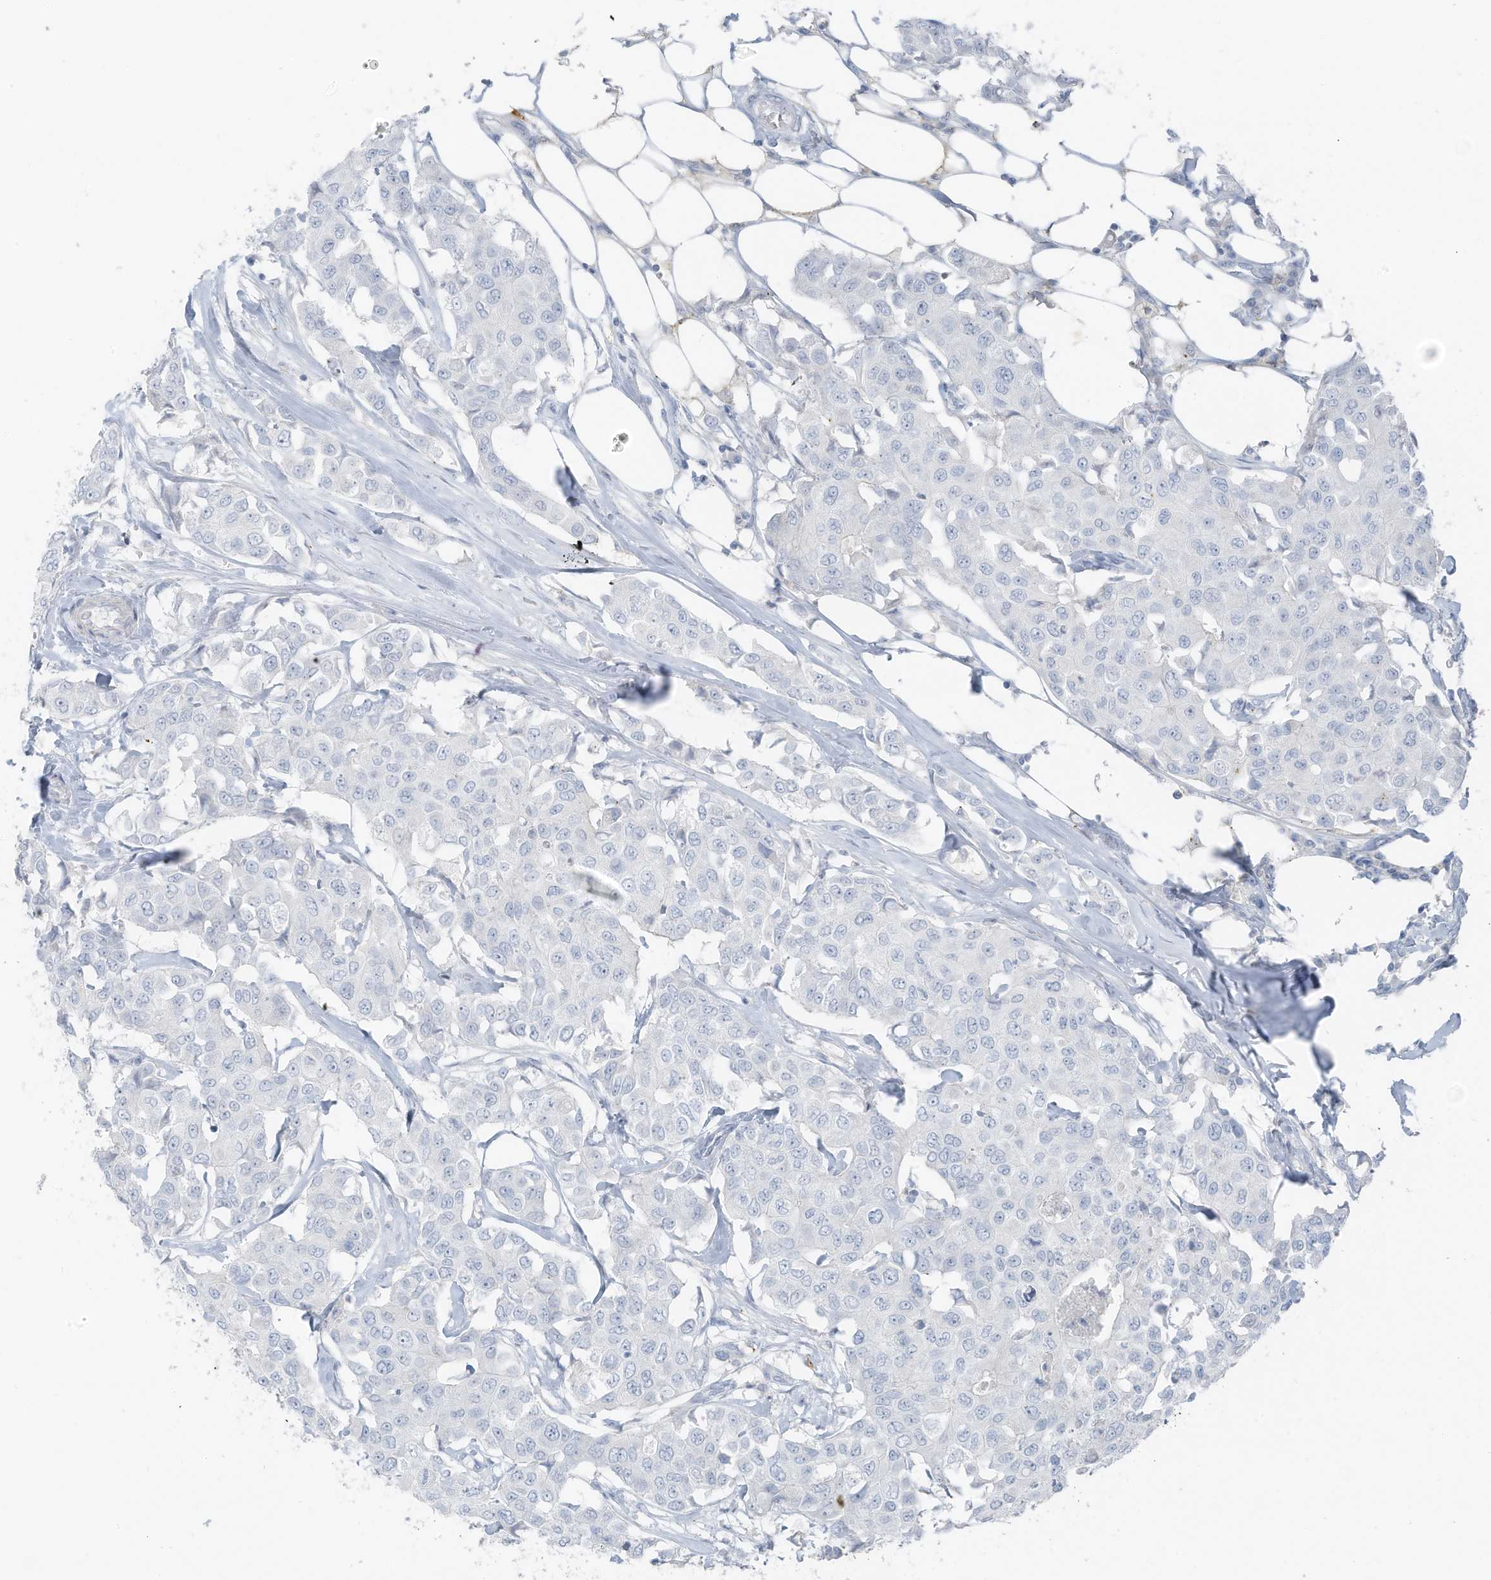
{"staining": {"intensity": "negative", "quantity": "none", "location": "none"}, "tissue": "breast cancer", "cell_type": "Tumor cells", "image_type": "cancer", "snomed": [{"axis": "morphology", "description": "Duct carcinoma"}, {"axis": "topography", "description": "Breast"}], "caption": "This image is of breast cancer (intraductal carcinoma) stained with immunohistochemistry (IHC) to label a protein in brown with the nuclei are counter-stained blue. There is no positivity in tumor cells.", "gene": "SLC25A43", "patient": {"sex": "female", "age": 80}}